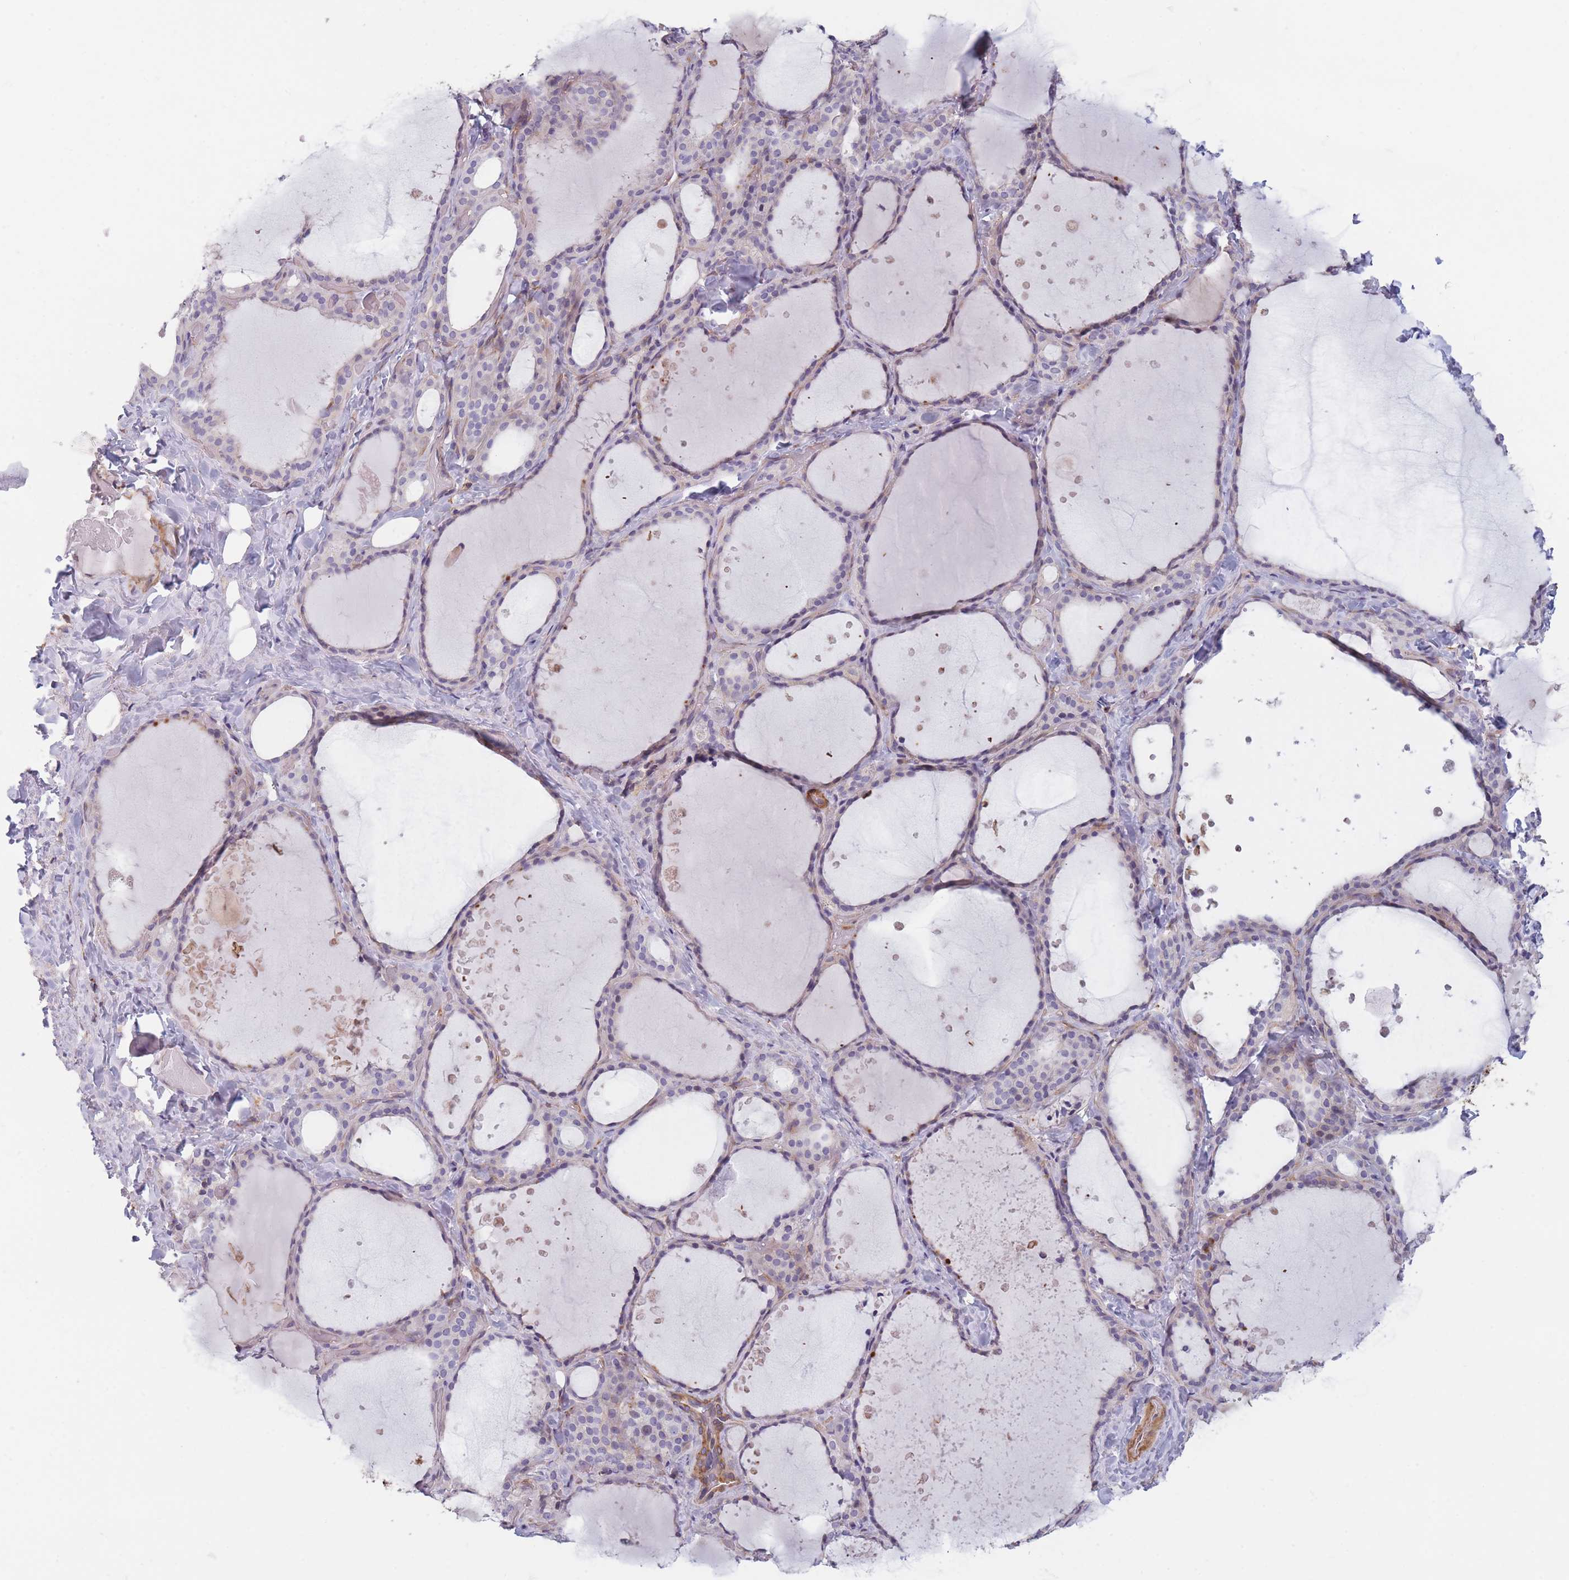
{"staining": {"intensity": "weak", "quantity": "<25%", "location": "cytoplasmic/membranous"}, "tissue": "thyroid gland", "cell_type": "Glandular cells", "image_type": "normal", "snomed": [{"axis": "morphology", "description": "Normal tissue, NOS"}, {"axis": "topography", "description": "Thyroid gland"}], "caption": "DAB (3,3'-diaminobenzidine) immunohistochemical staining of normal thyroid gland exhibits no significant positivity in glandular cells.", "gene": "SLC7A6", "patient": {"sex": "female", "age": 44}}